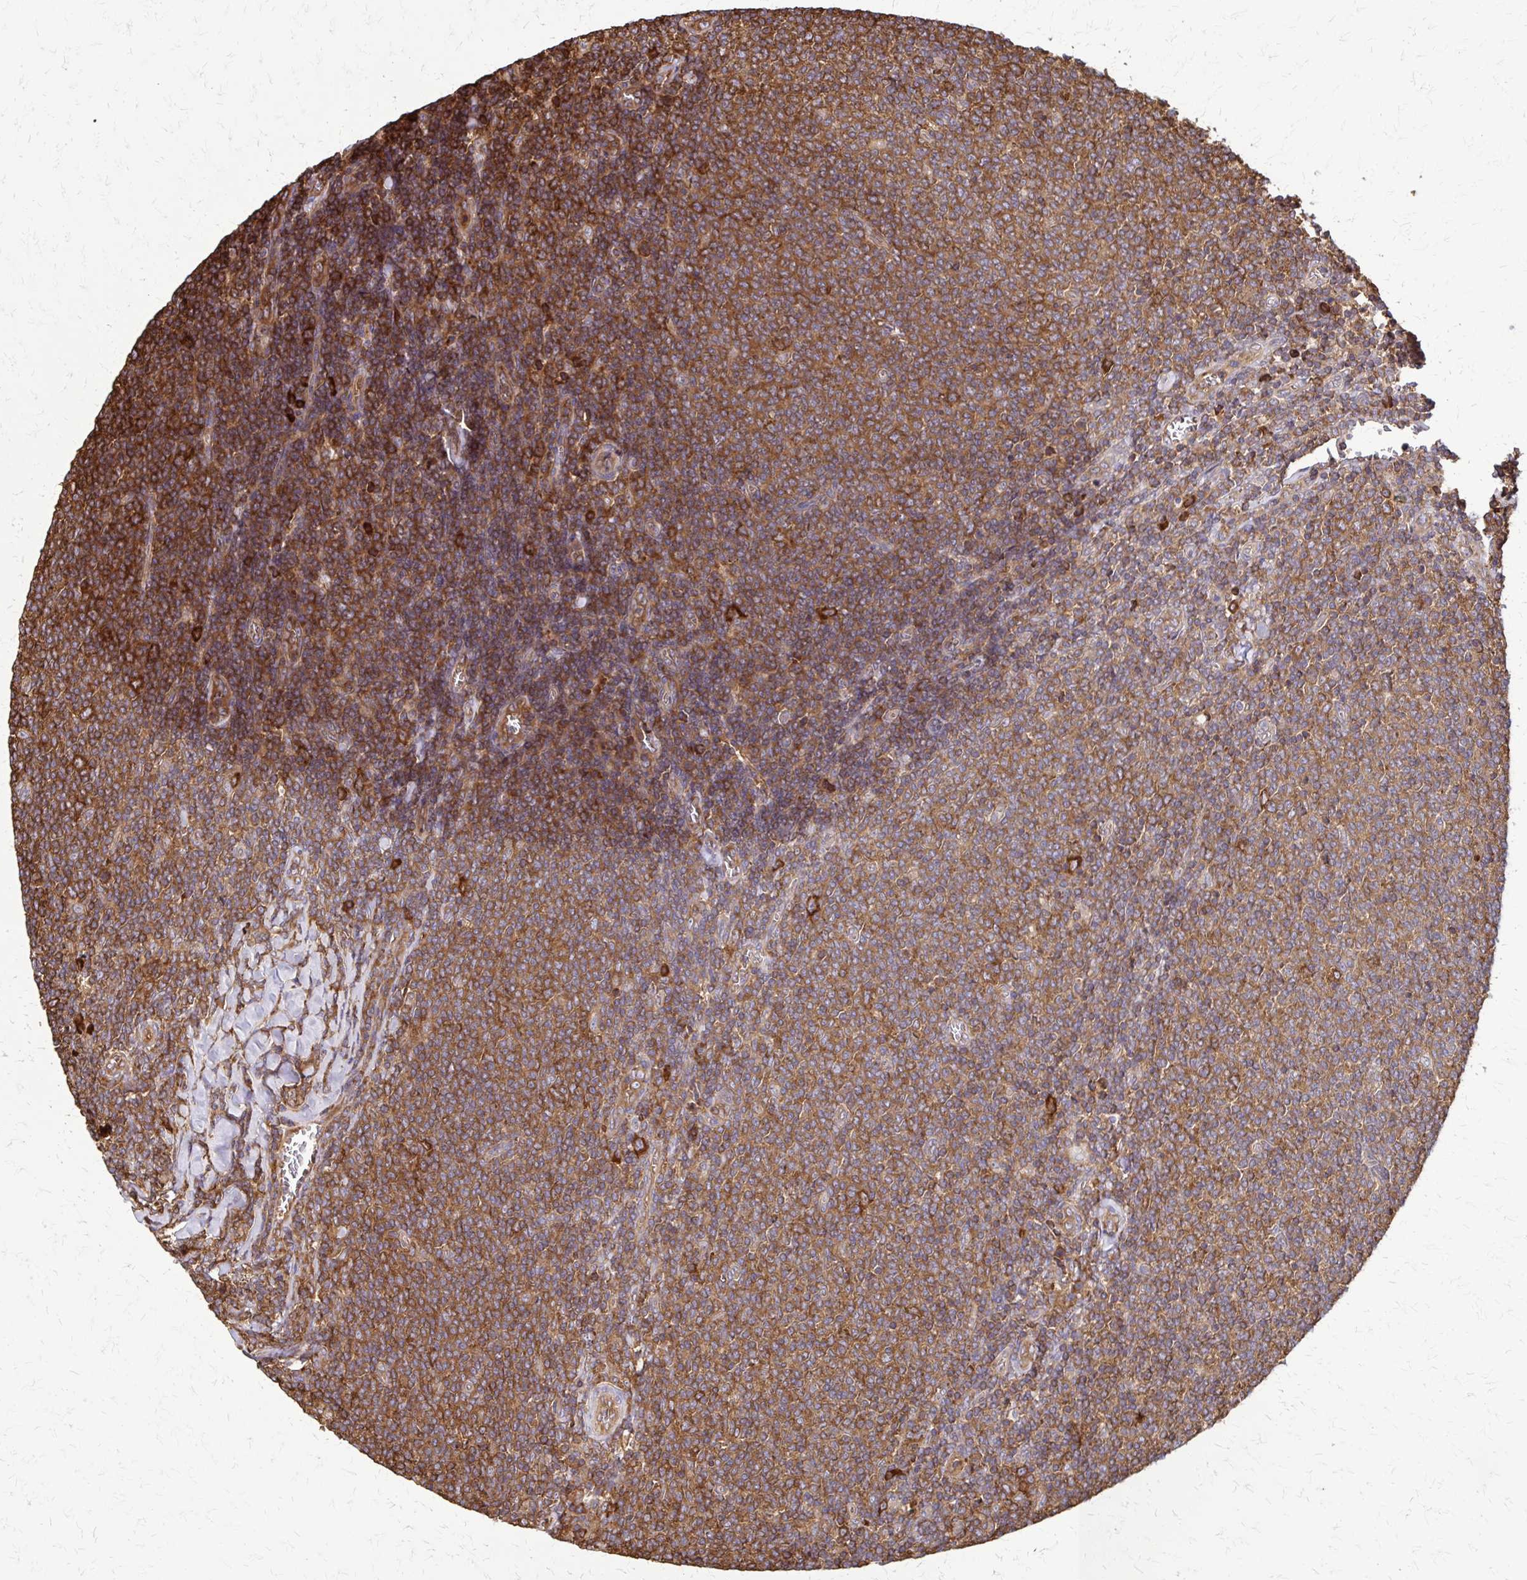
{"staining": {"intensity": "moderate", "quantity": ">75%", "location": "cytoplasmic/membranous"}, "tissue": "lymphoma", "cell_type": "Tumor cells", "image_type": "cancer", "snomed": [{"axis": "morphology", "description": "Malignant lymphoma, non-Hodgkin's type, Low grade"}, {"axis": "topography", "description": "Lymph node"}], "caption": "Human malignant lymphoma, non-Hodgkin's type (low-grade) stained with a brown dye shows moderate cytoplasmic/membranous positive expression in approximately >75% of tumor cells.", "gene": "EEF2", "patient": {"sex": "male", "age": 52}}